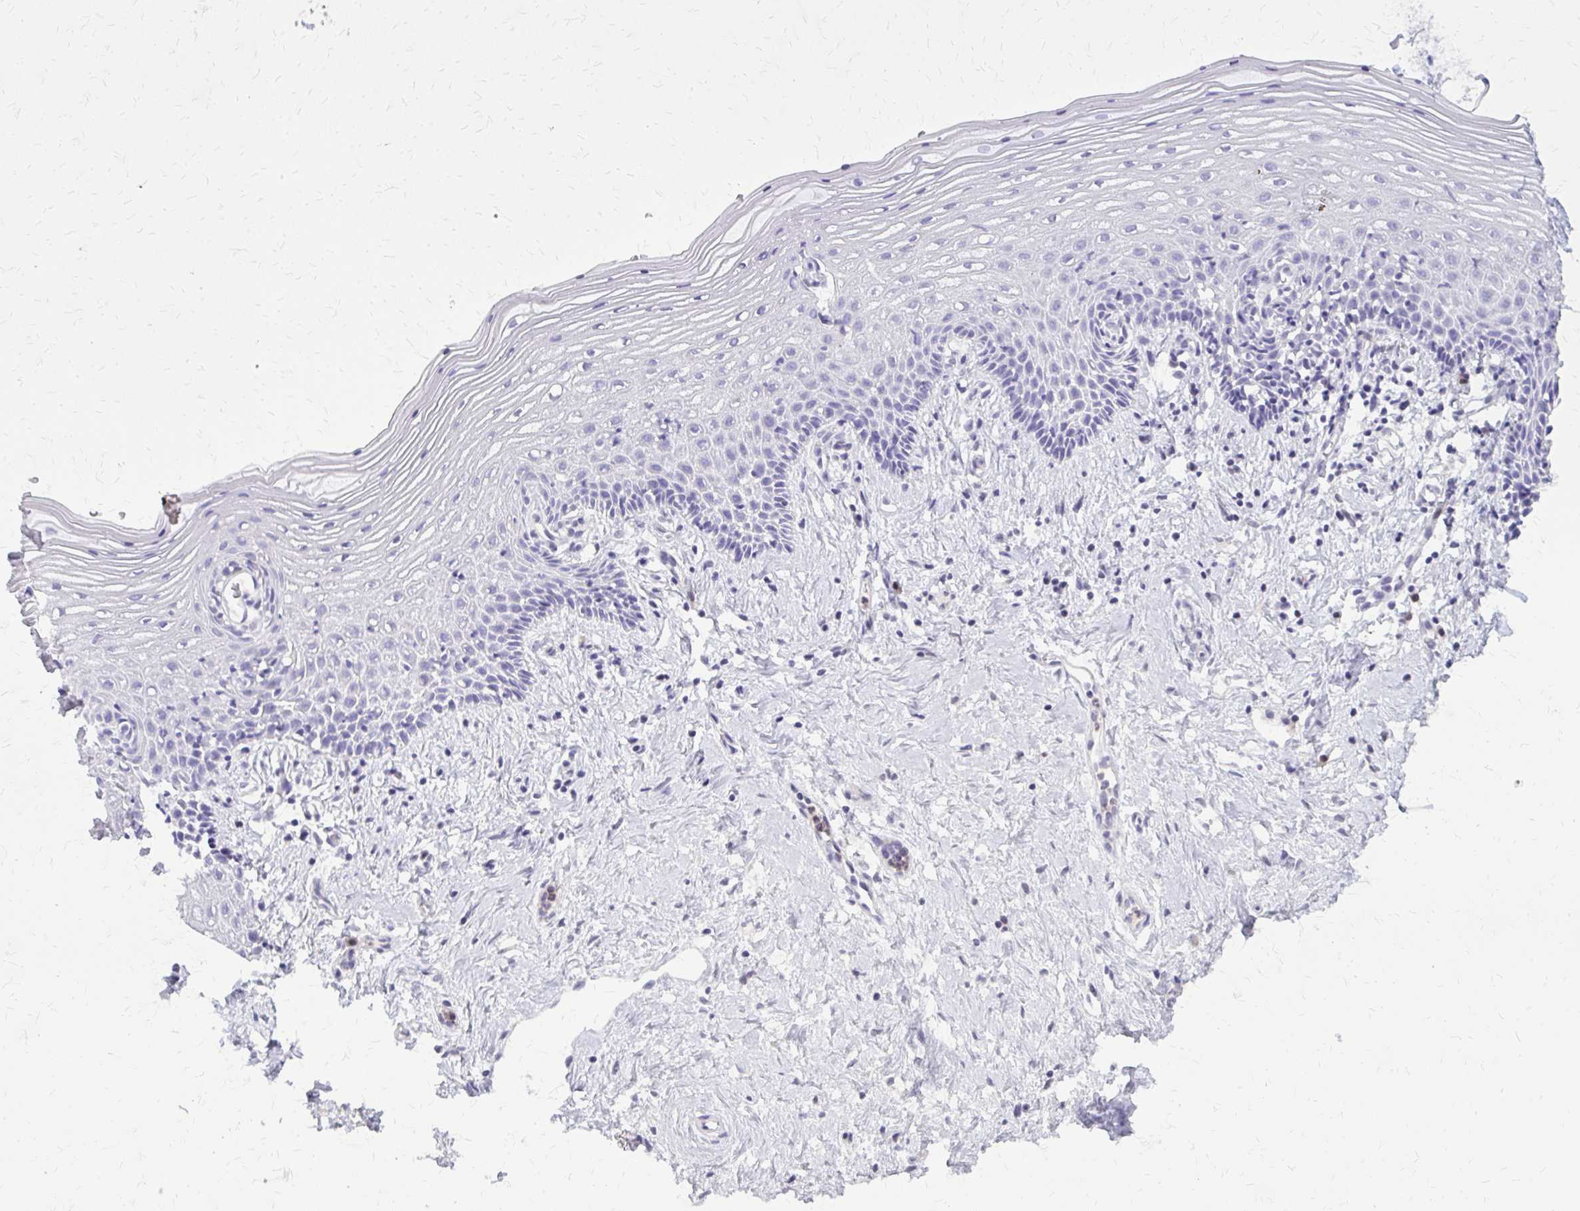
{"staining": {"intensity": "negative", "quantity": "none", "location": "none"}, "tissue": "vagina", "cell_type": "Squamous epithelial cells", "image_type": "normal", "snomed": [{"axis": "morphology", "description": "Normal tissue, NOS"}, {"axis": "topography", "description": "Vagina"}], "caption": "A high-resolution photomicrograph shows IHC staining of benign vagina, which exhibits no significant expression in squamous epithelial cells. (Stains: DAB immunohistochemistry (IHC) with hematoxylin counter stain, Microscopy: brightfield microscopy at high magnification).", "gene": "GLRX", "patient": {"sex": "female", "age": 42}}